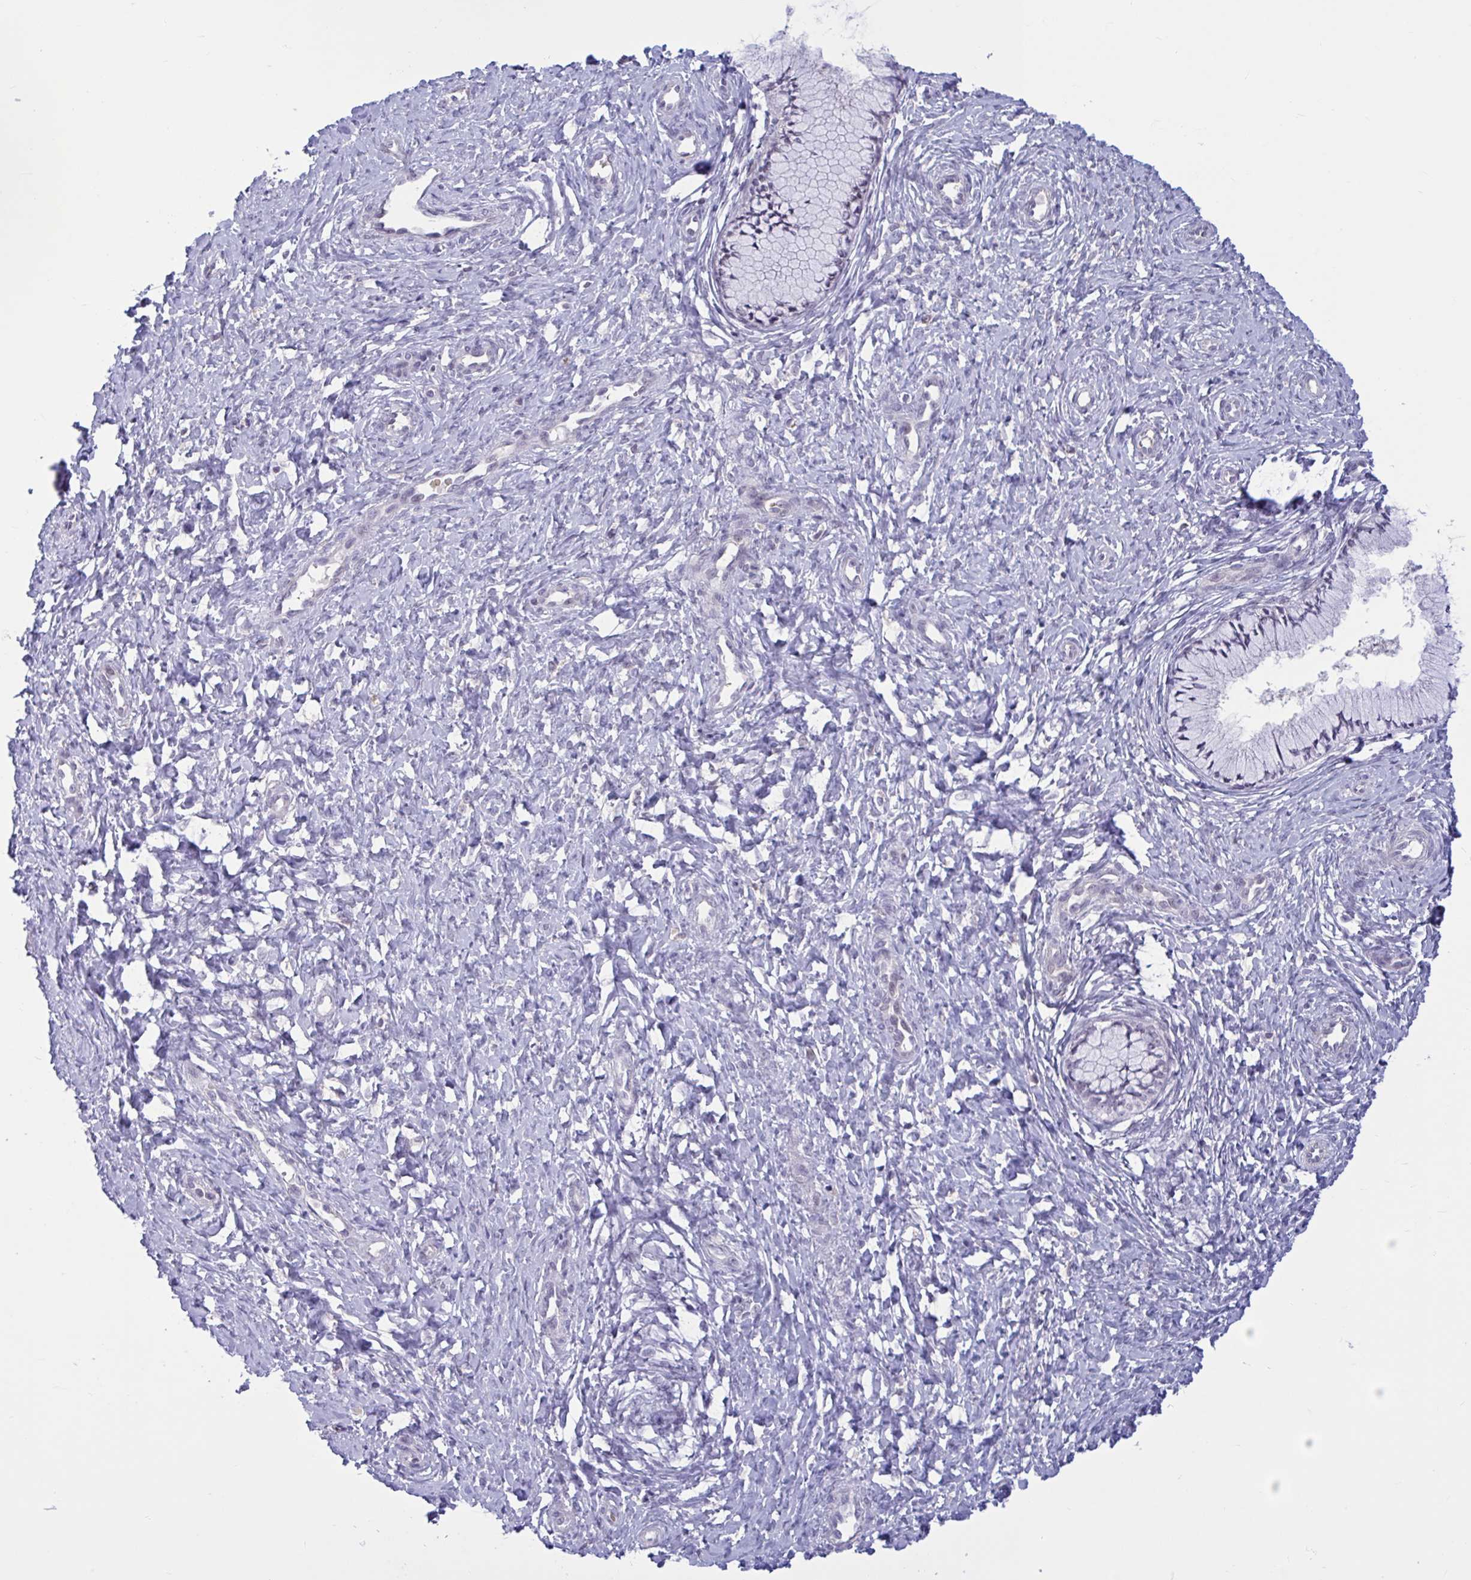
{"staining": {"intensity": "negative", "quantity": "none", "location": "none"}, "tissue": "cervix", "cell_type": "Glandular cells", "image_type": "normal", "snomed": [{"axis": "morphology", "description": "Normal tissue, NOS"}, {"axis": "topography", "description": "Cervix"}], "caption": "Cervix stained for a protein using IHC demonstrates no expression glandular cells.", "gene": "CNGB3", "patient": {"sex": "female", "age": 37}}